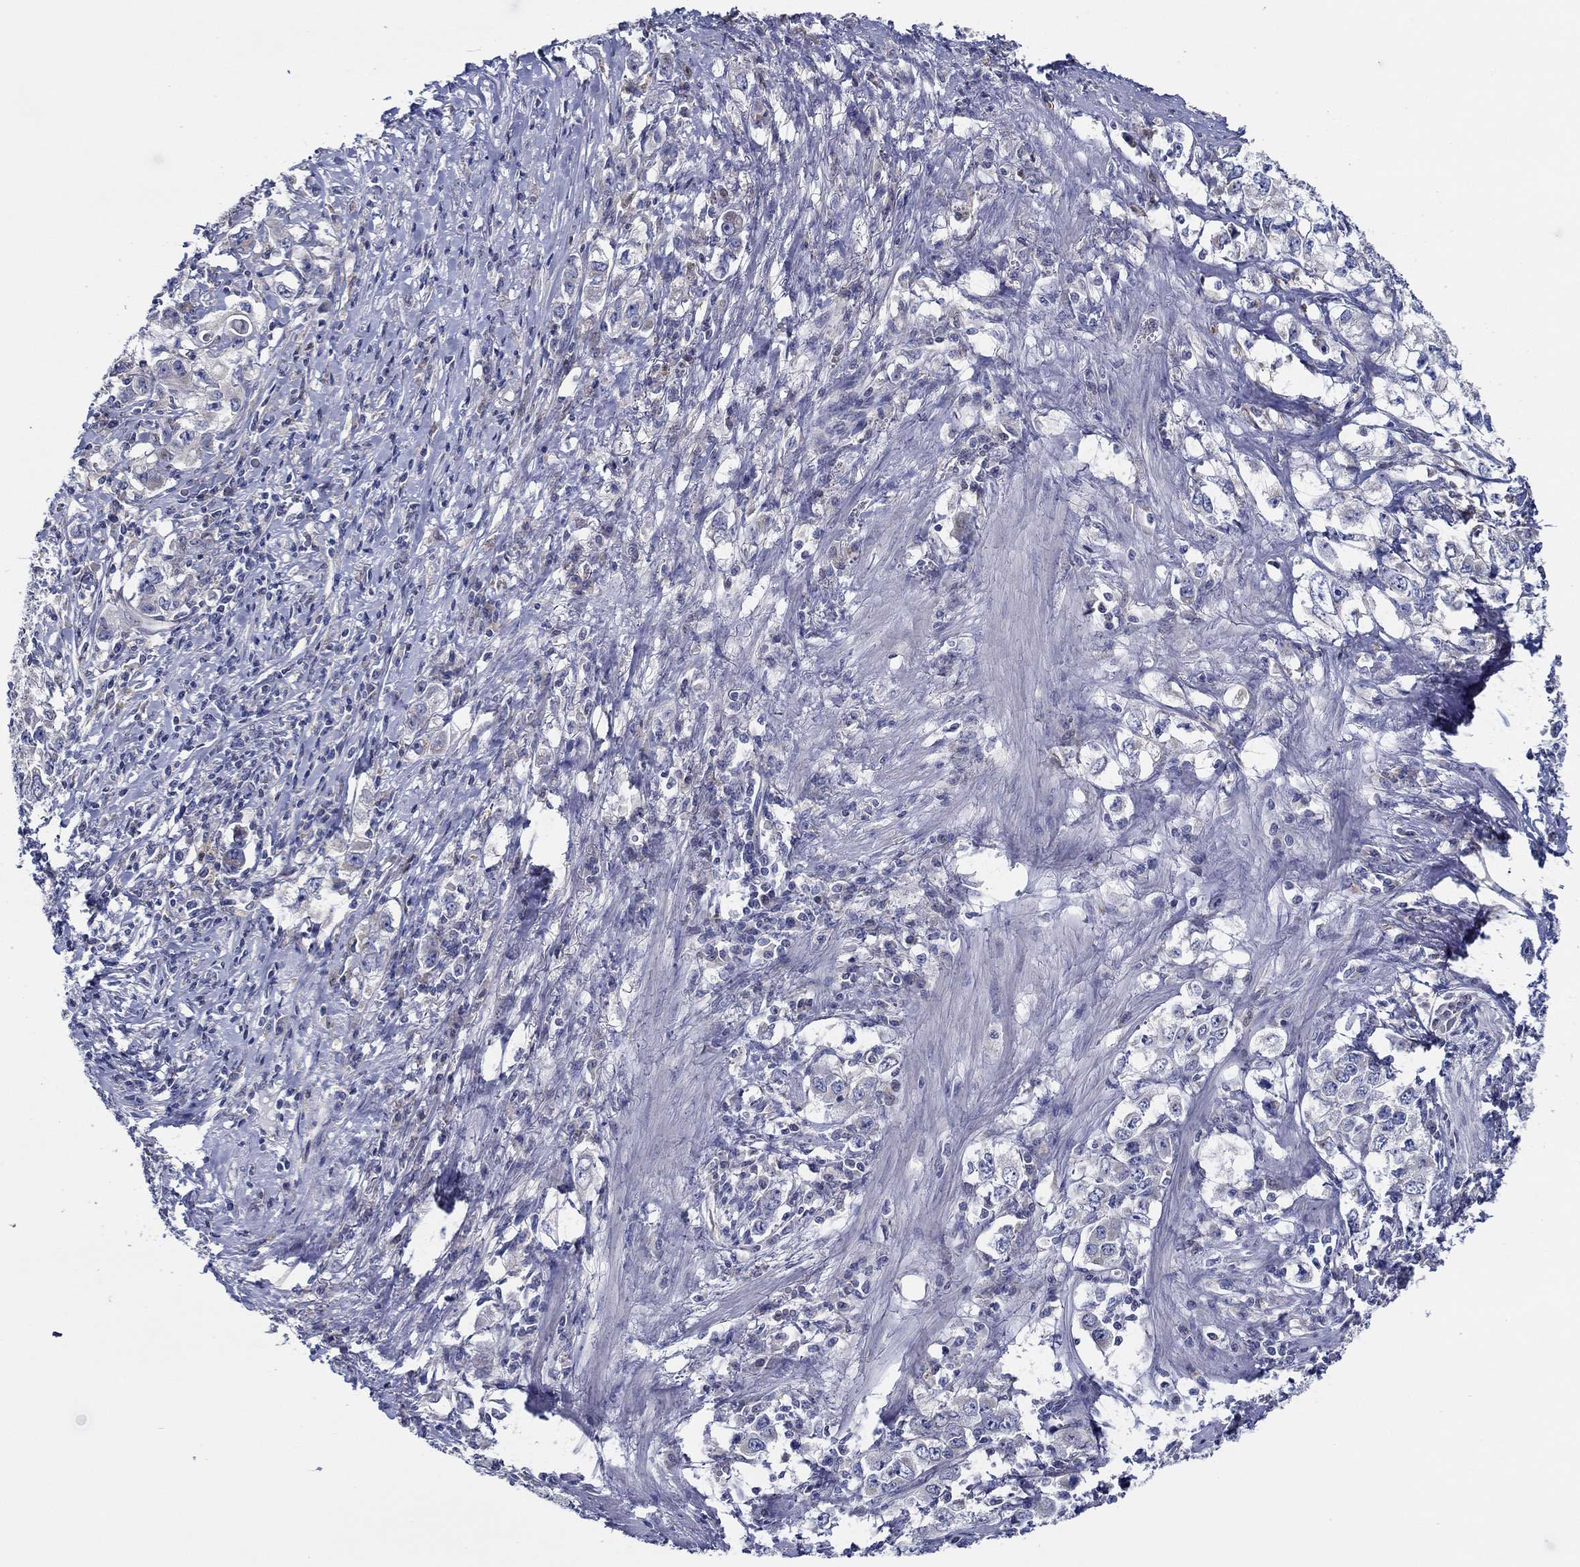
{"staining": {"intensity": "negative", "quantity": "none", "location": "none"}, "tissue": "stomach cancer", "cell_type": "Tumor cells", "image_type": "cancer", "snomed": [{"axis": "morphology", "description": "Adenocarcinoma, NOS"}, {"axis": "topography", "description": "Stomach, lower"}], "caption": "High magnification brightfield microscopy of stomach cancer (adenocarcinoma) stained with DAB (3,3'-diaminobenzidine) (brown) and counterstained with hematoxylin (blue): tumor cells show no significant expression.", "gene": "CFAP61", "patient": {"sex": "female", "age": 72}}